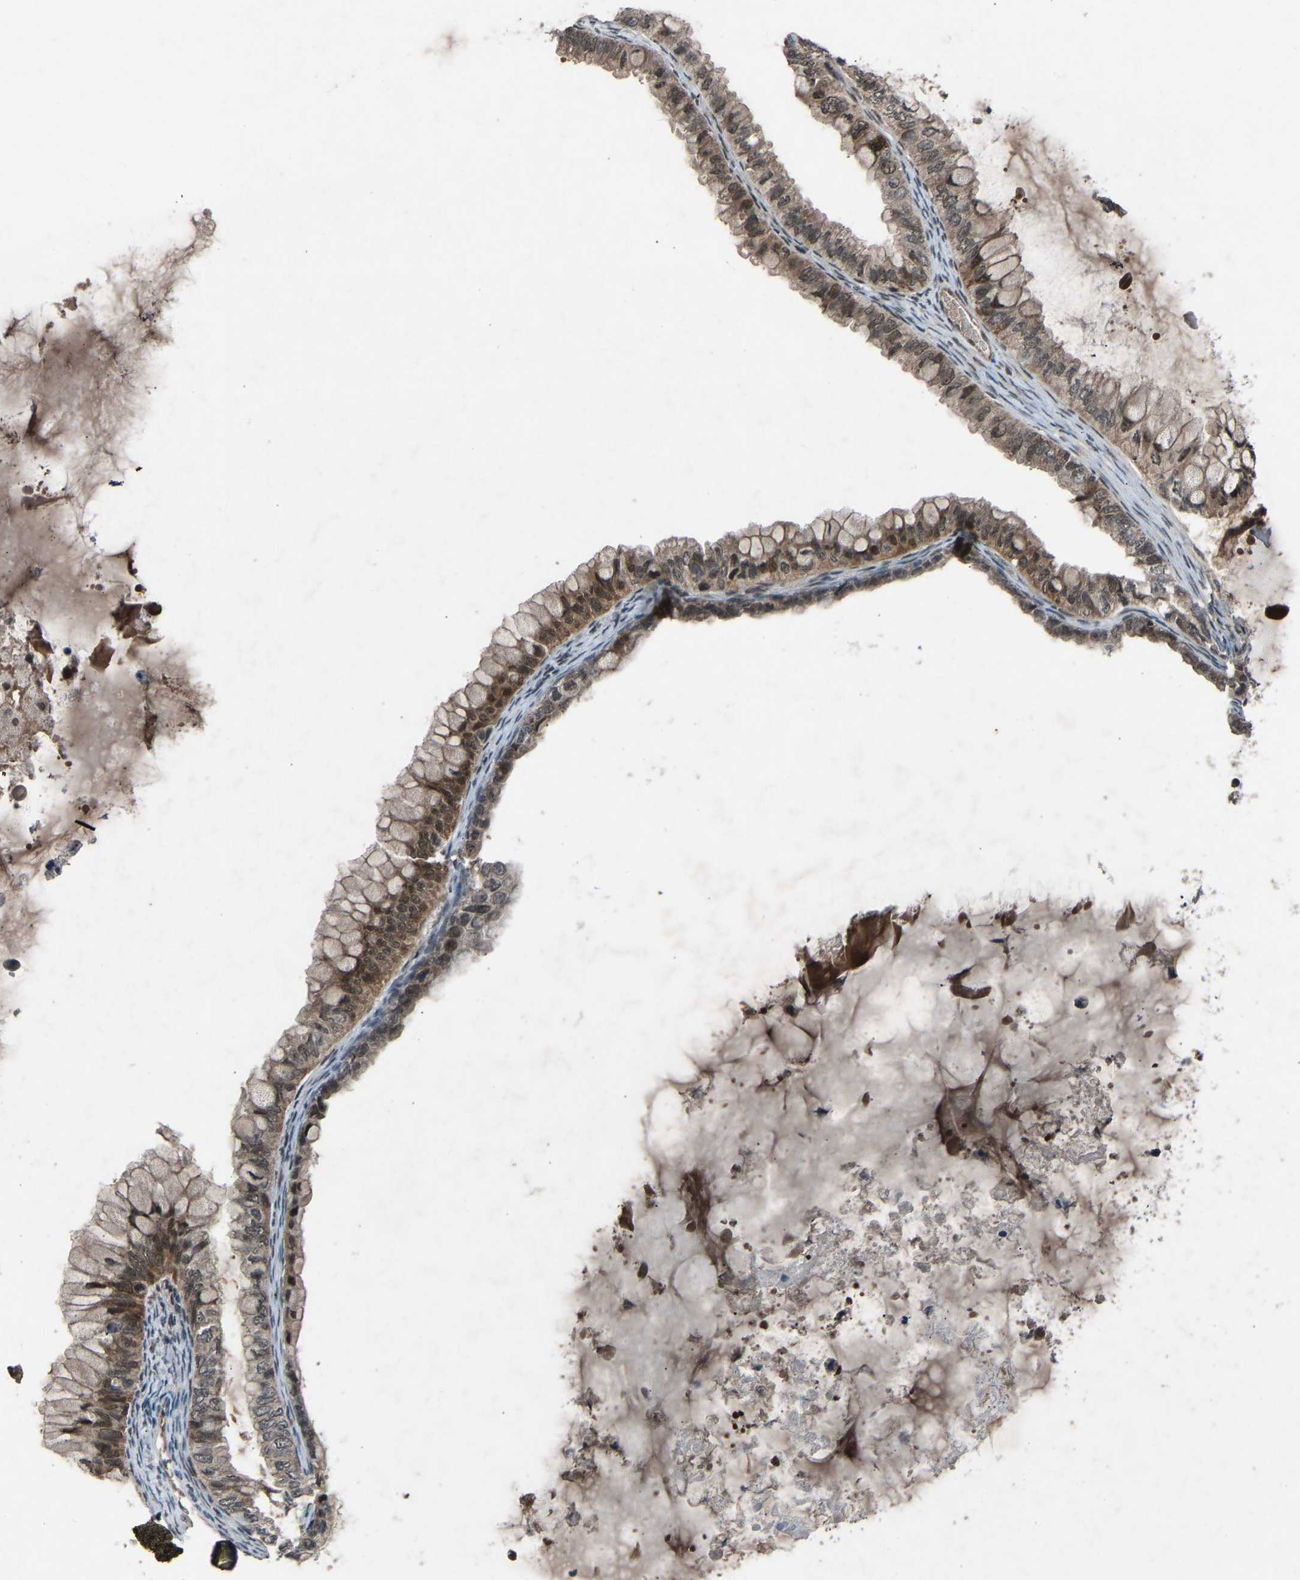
{"staining": {"intensity": "moderate", "quantity": ">75%", "location": "cytoplasmic/membranous,nuclear"}, "tissue": "ovarian cancer", "cell_type": "Tumor cells", "image_type": "cancer", "snomed": [{"axis": "morphology", "description": "Cystadenocarcinoma, mucinous, NOS"}, {"axis": "topography", "description": "Ovary"}], "caption": "Ovarian mucinous cystadenocarcinoma stained with DAB (3,3'-diaminobenzidine) immunohistochemistry displays medium levels of moderate cytoplasmic/membranous and nuclear expression in approximately >75% of tumor cells.", "gene": "SLC43A1", "patient": {"sex": "female", "age": 80}}